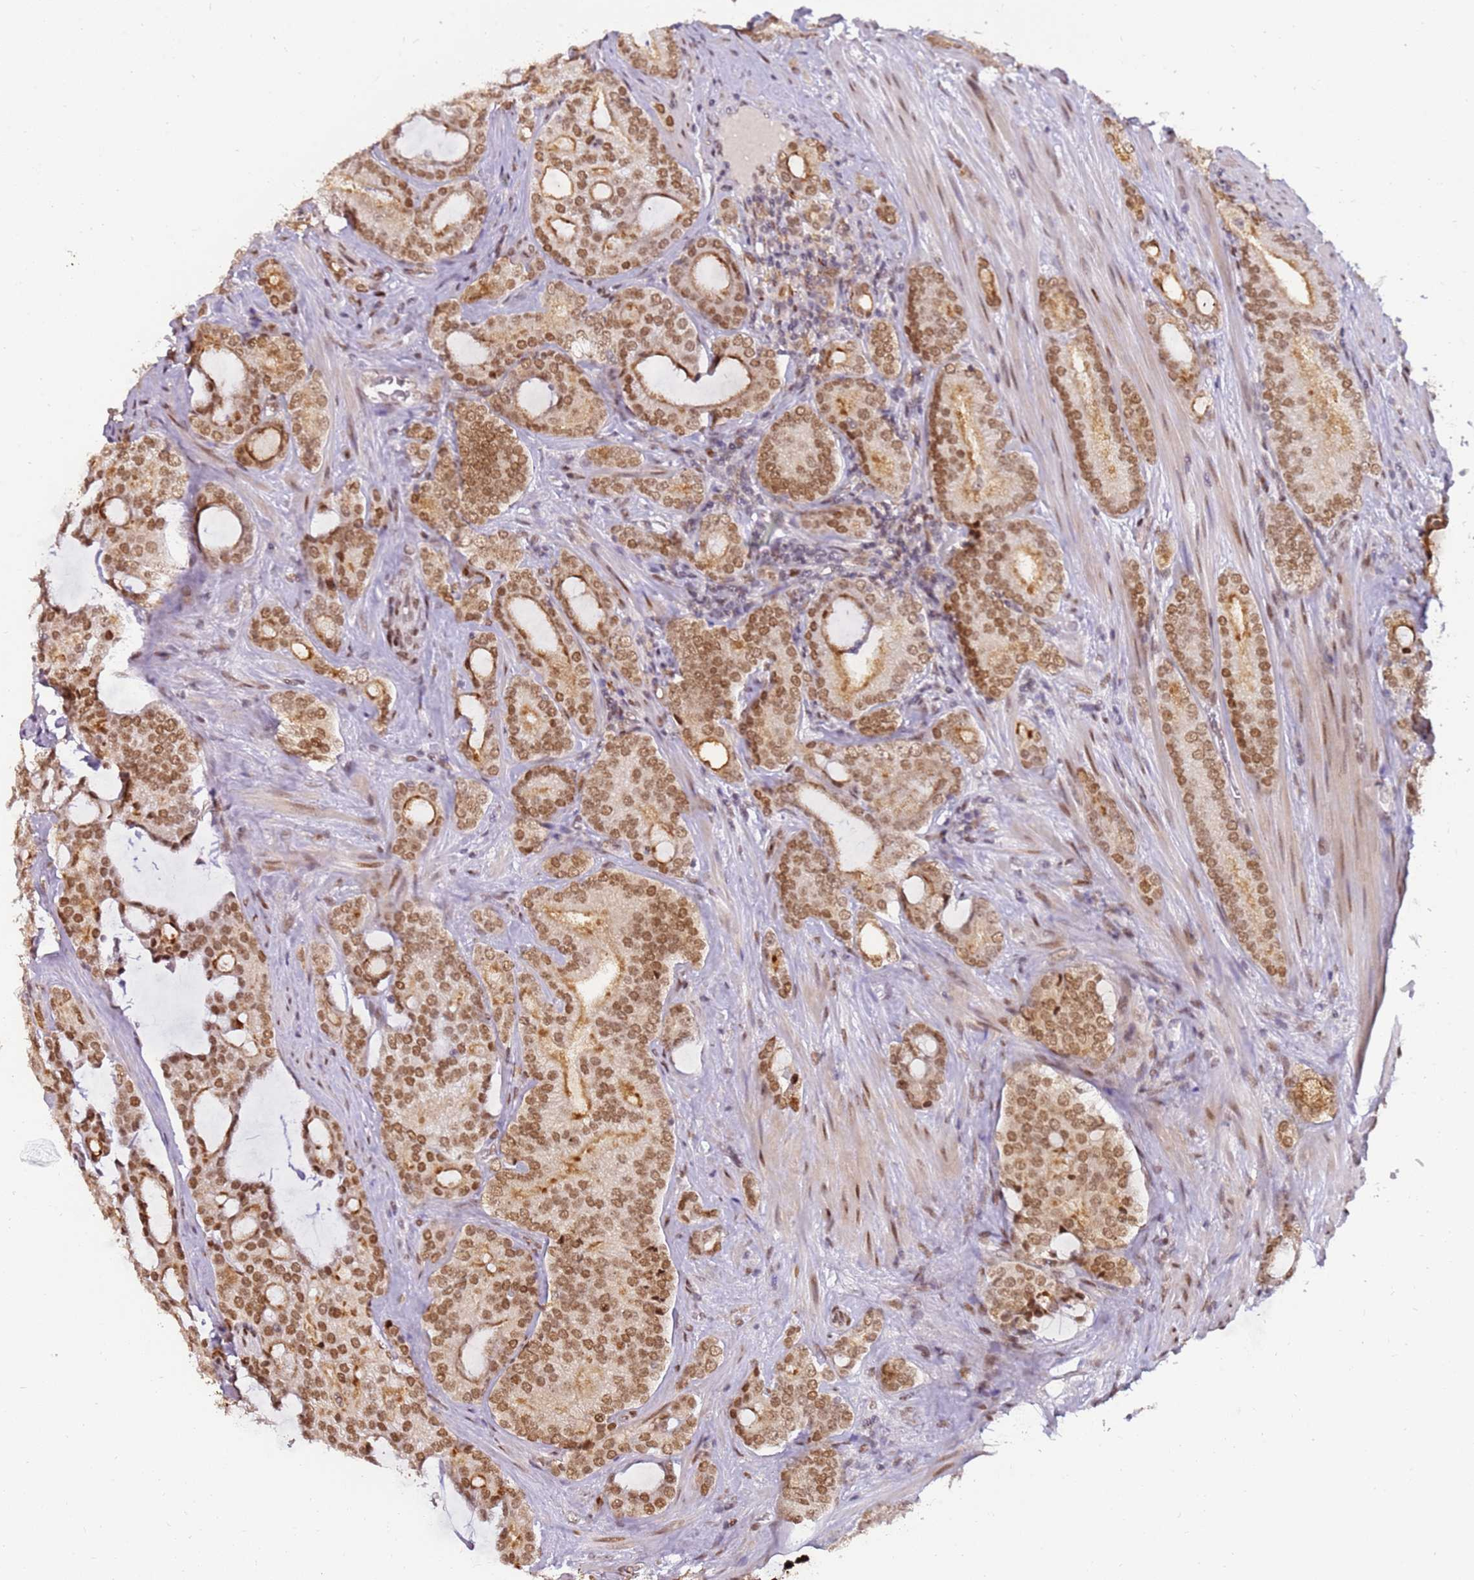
{"staining": {"intensity": "moderate", "quantity": ">75%", "location": "nuclear"}, "tissue": "prostate cancer", "cell_type": "Tumor cells", "image_type": "cancer", "snomed": [{"axis": "morphology", "description": "Adenocarcinoma, High grade"}, {"axis": "topography", "description": "Prostate"}], "caption": "This is an image of immunohistochemistry staining of prostate high-grade adenocarcinoma, which shows moderate staining in the nuclear of tumor cells.", "gene": "PHC2", "patient": {"sex": "male", "age": 63}}